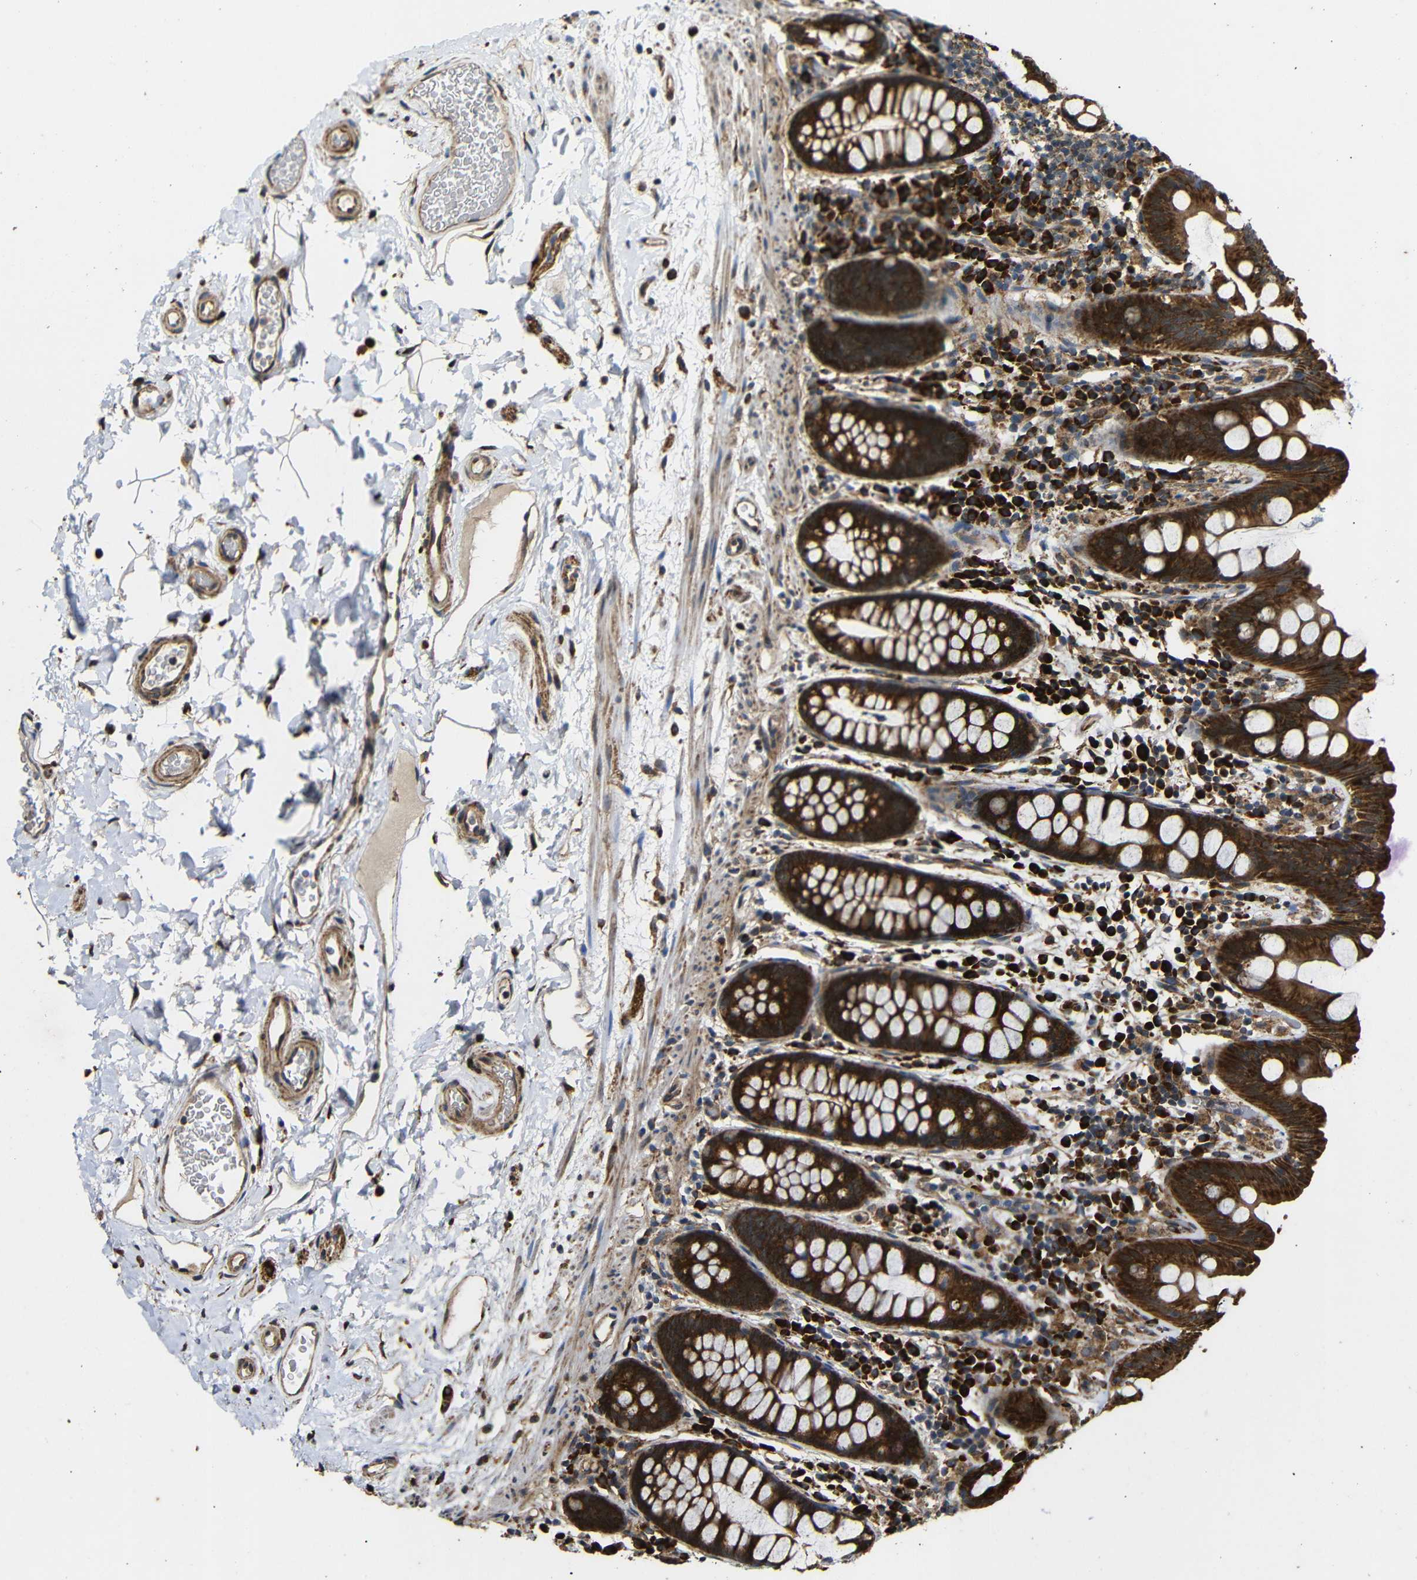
{"staining": {"intensity": "moderate", "quantity": "25%-75%", "location": "cytoplasmic/membranous"}, "tissue": "colon", "cell_type": "Endothelial cells", "image_type": "normal", "snomed": [{"axis": "morphology", "description": "Normal tissue, NOS"}, {"axis": "topography", "description": "Colon"}], "caption": "High-power microscopy captured an immunohistochemistry (IHC) micrograph of normal colon, revealing moderate cytoplasmic/membranous expression in approximately 25%-75% of endothelial cells. (DAB = brown stain, brightfield microscopy at high magnification).", "gene": "KANK4", "patient": {"sex": "female", "age": 80}}